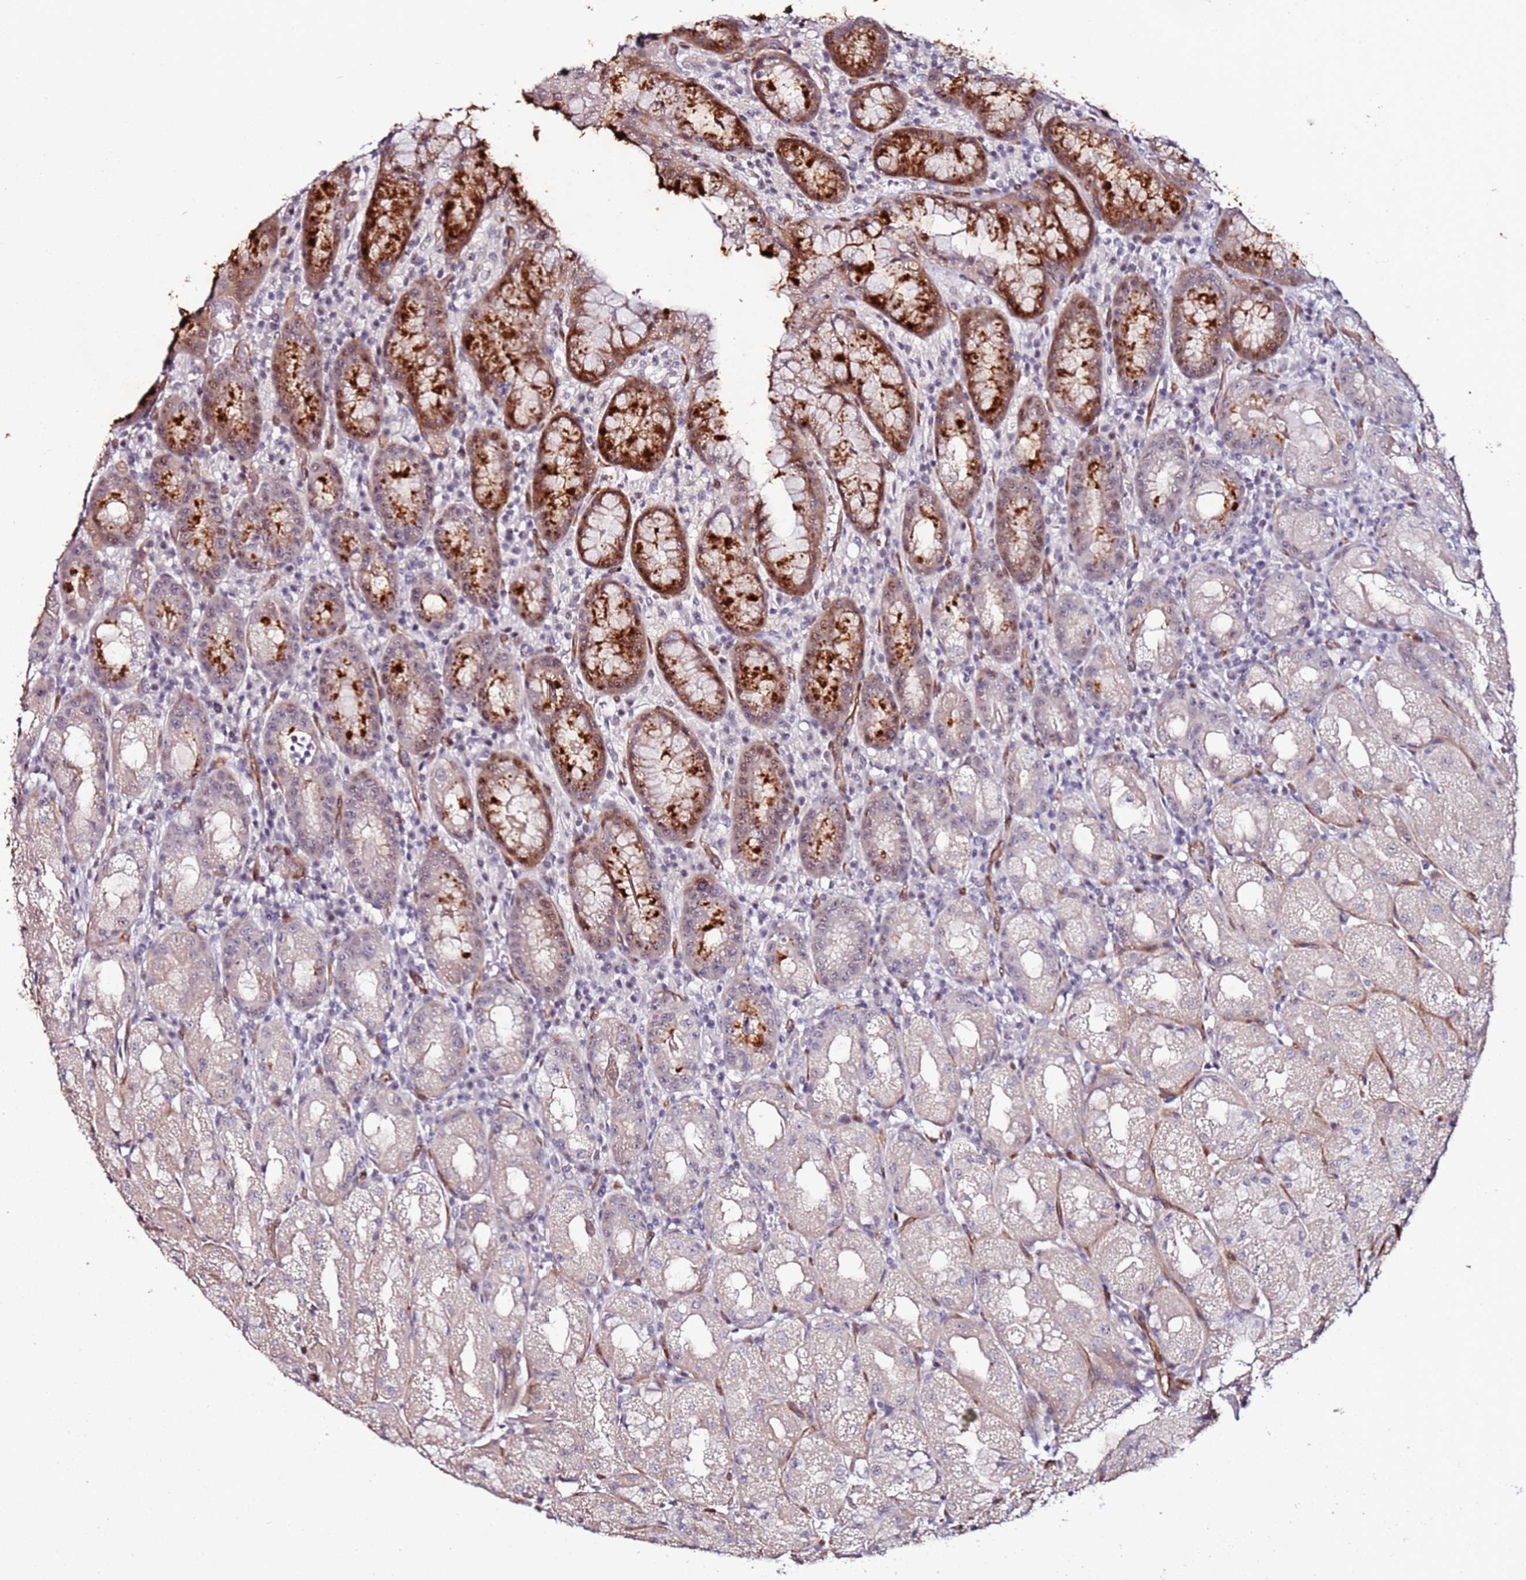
{"staining": {"intensity": "strong", "quantity": "25%-75%", "location": "cytoplasmic/membranous"}, "tissue": "stomach", "cell_type": "Glandular cells", "image_type": "normal", "snomed": [{"axis": "morphology", "description": "Normal tissue, NOS"}, {"axis": "topography", "description": "Stomach, upper"}], "caption": "Stomach stained for a protein (brown) displays strong cytoplasmic/membranous positive staining in about 25%-75% of glandular cells.", "gene": "DUSP28", "patient": {"sex": "male", "age": 52}}